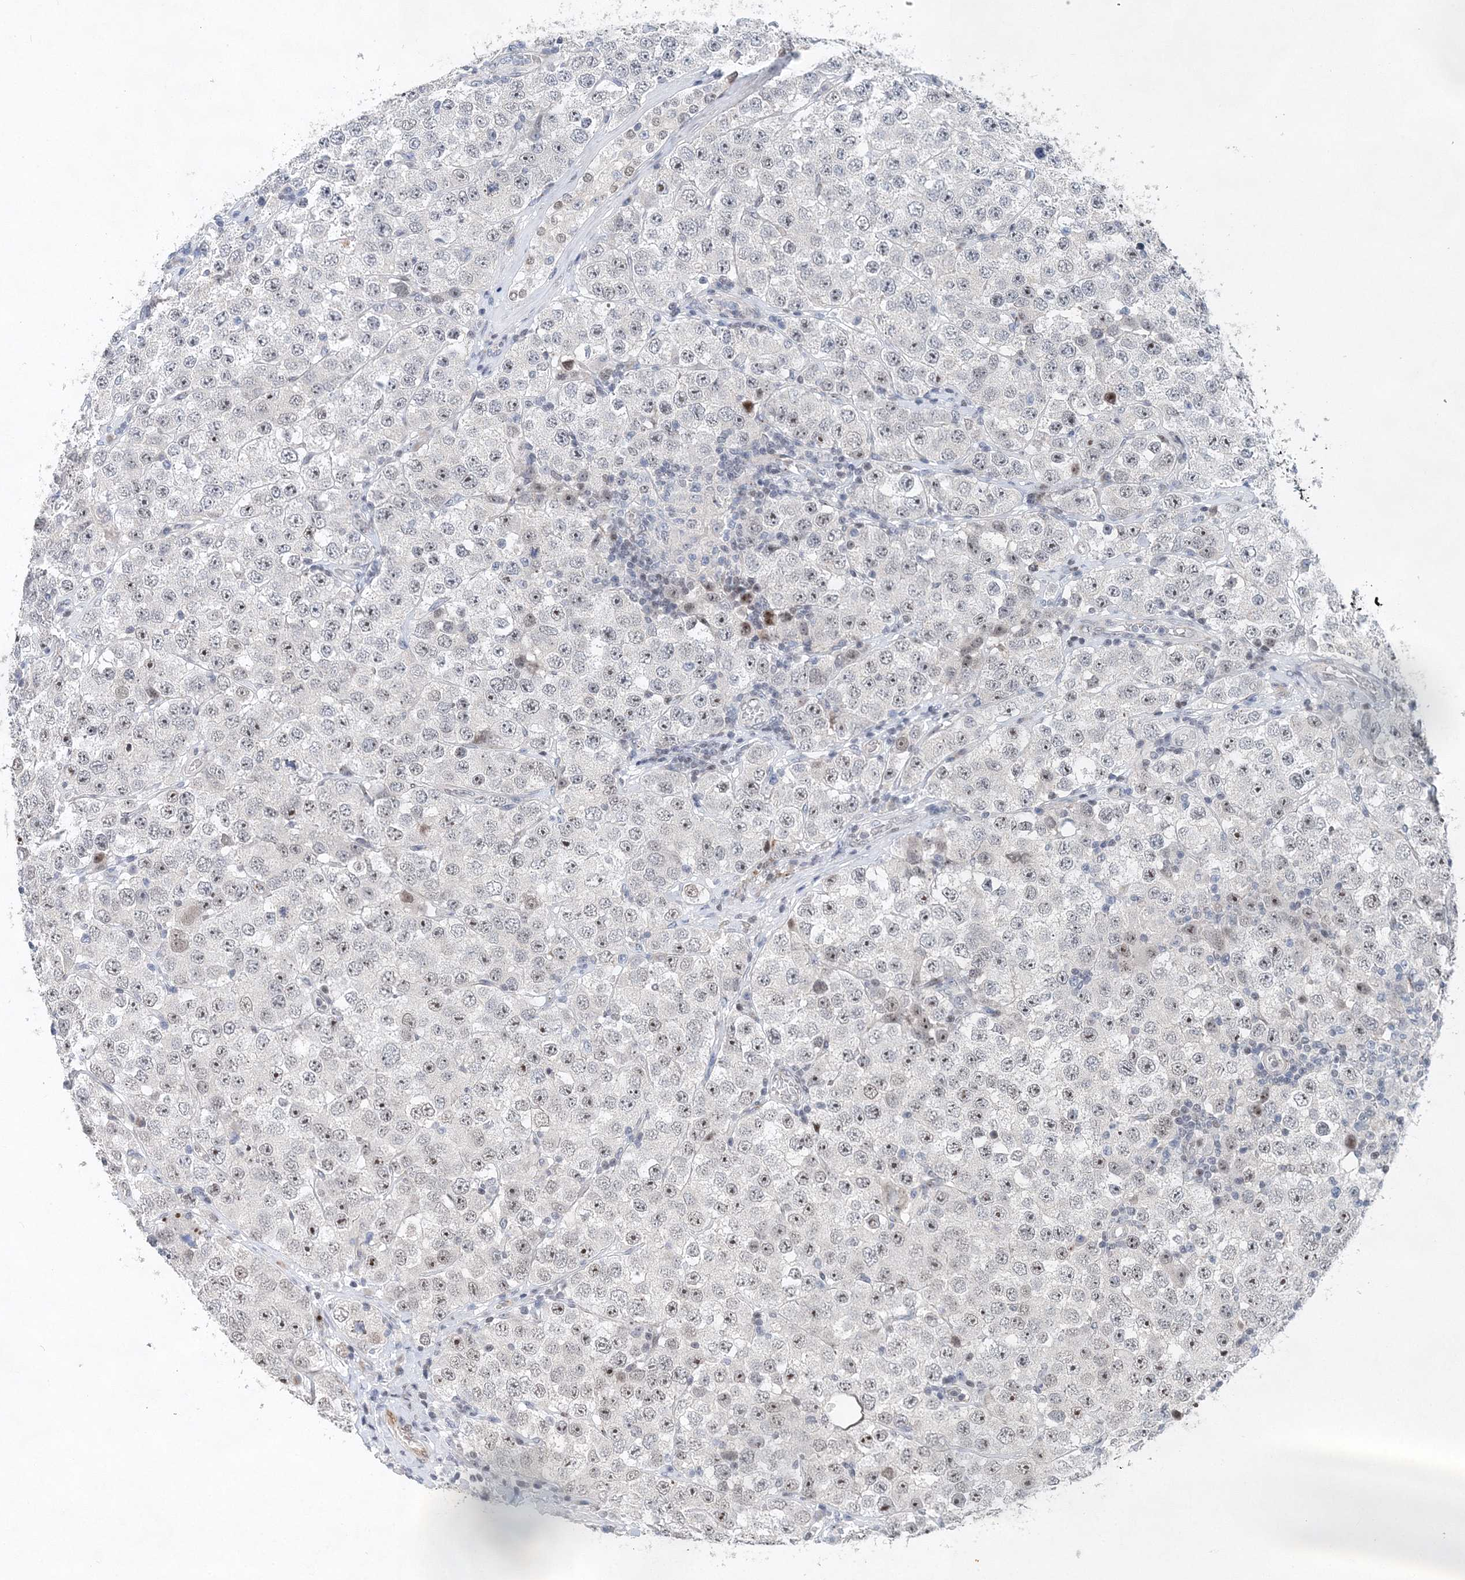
{"staining": {"intensity": "moderate", "quantity": "25%-75%", "location": "nuclear"}, "tissue": "testis cancer", "cell_type": "Tumor cells", "image_type": "cancer", "snomed": [{"axis": "morphology", "description": "Seminoma, NOS"}, {"axis": "topography", "description": "Testis"}], "caption": "Moderate nuclear protein expression is seen in about 25%-75% of tumor cells in testis cancer. (Stains: DAB in brown, nuclei in blue, Microscopy: brightfield microscopy at high magnification).", "gene": "UIMC1", "patient": {"sex": "male", "age": 28}}